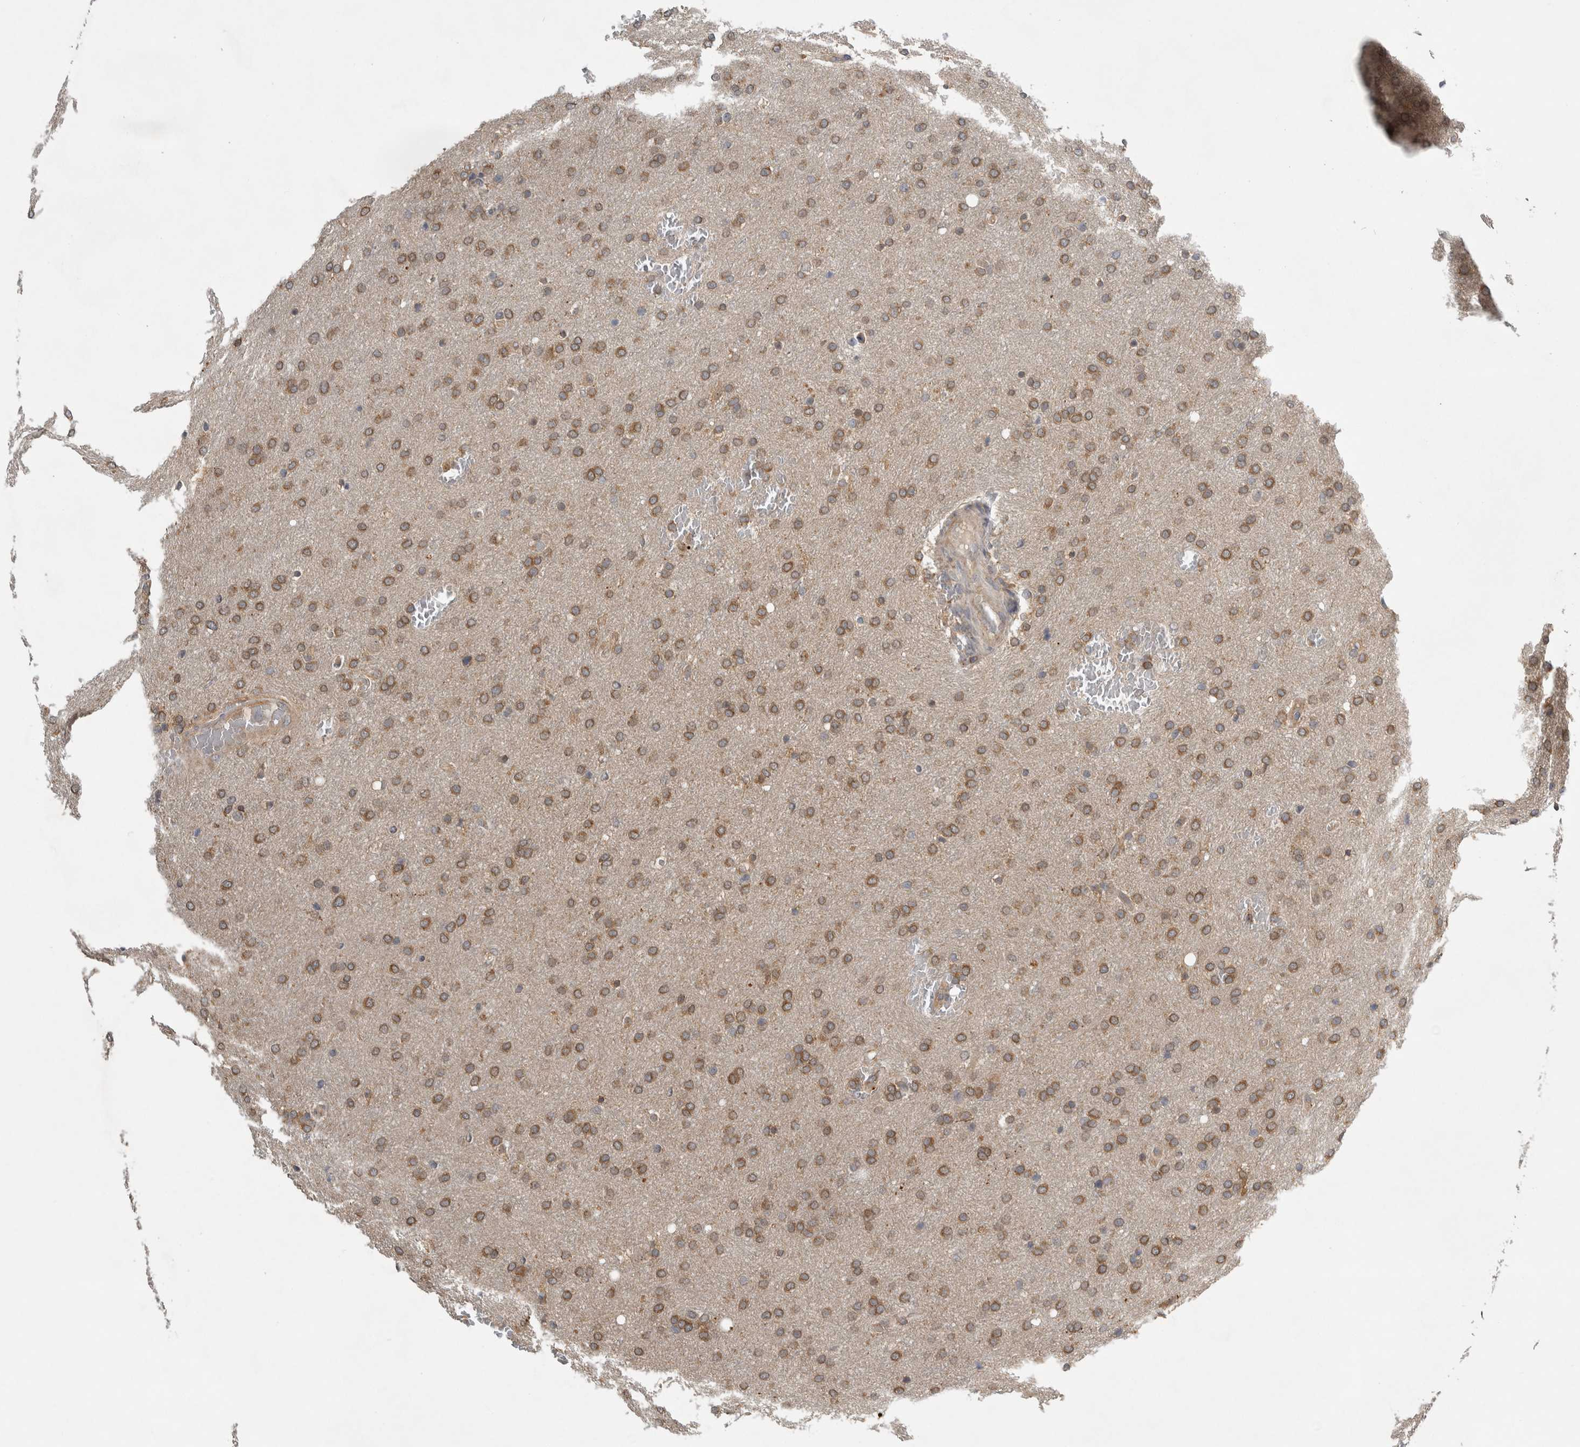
{"staining": {"intensity": "moderate", "quantity": ">75%", "location": "cytoplasmic/membranous"}, "tissue": "glioma", "cell_type": "Tumor cells", "image_type": "cancer", "snomed": [{"axis": "morphology", "description": "Glioma, malignant, Low grade"}, {"axis": "topography", "description": "Brain"}], "caption": "Tumor cells display moderate cytoplasmic/membranous expression in about >75% of cells in glioma.", "gene": "TRMT61B", "patient": {"sex": "female", "age": 37}}